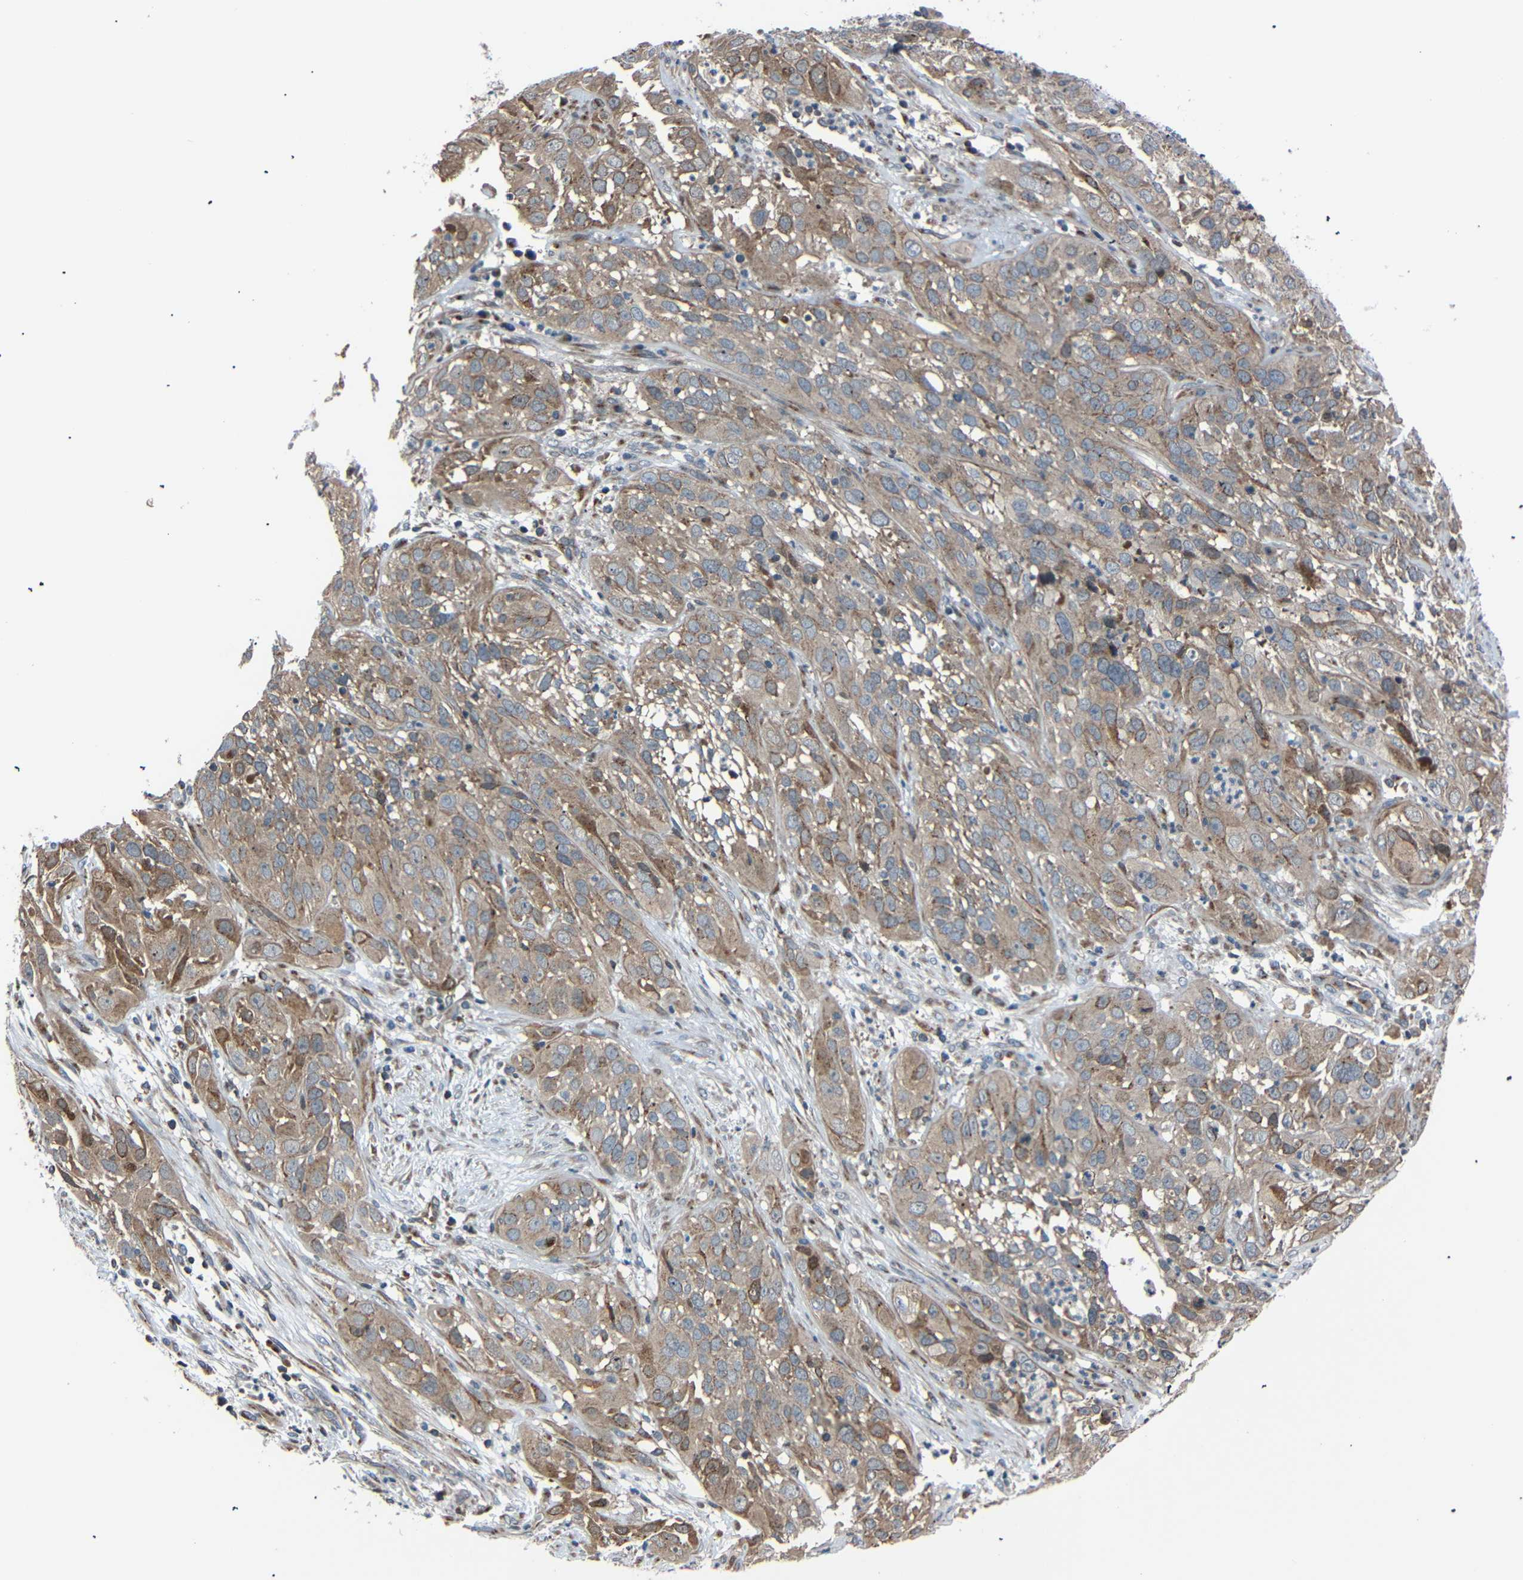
{"staining": {"intensity": "weak", "quantity": ">75%", "location": "cytoplasmic/membranous"}, "tissue": "cervical cancer", "cell_type": "Tumor cells", "image_type": "cancer", "snomed": [{"axis": "morphology", "description": "Squamous cell carcinoma, NOS"}, {"axis": "topography", "description": "Cervix"}], "caption": "The micrograph demonstrates a brown stain indicating the presence of a protein in the cytoplasmic/membranous of tumor cells in squamous cell carcinoma (cervical).", "gene": "AKAP9", "patient": {"sex": "female", "age": 32}}